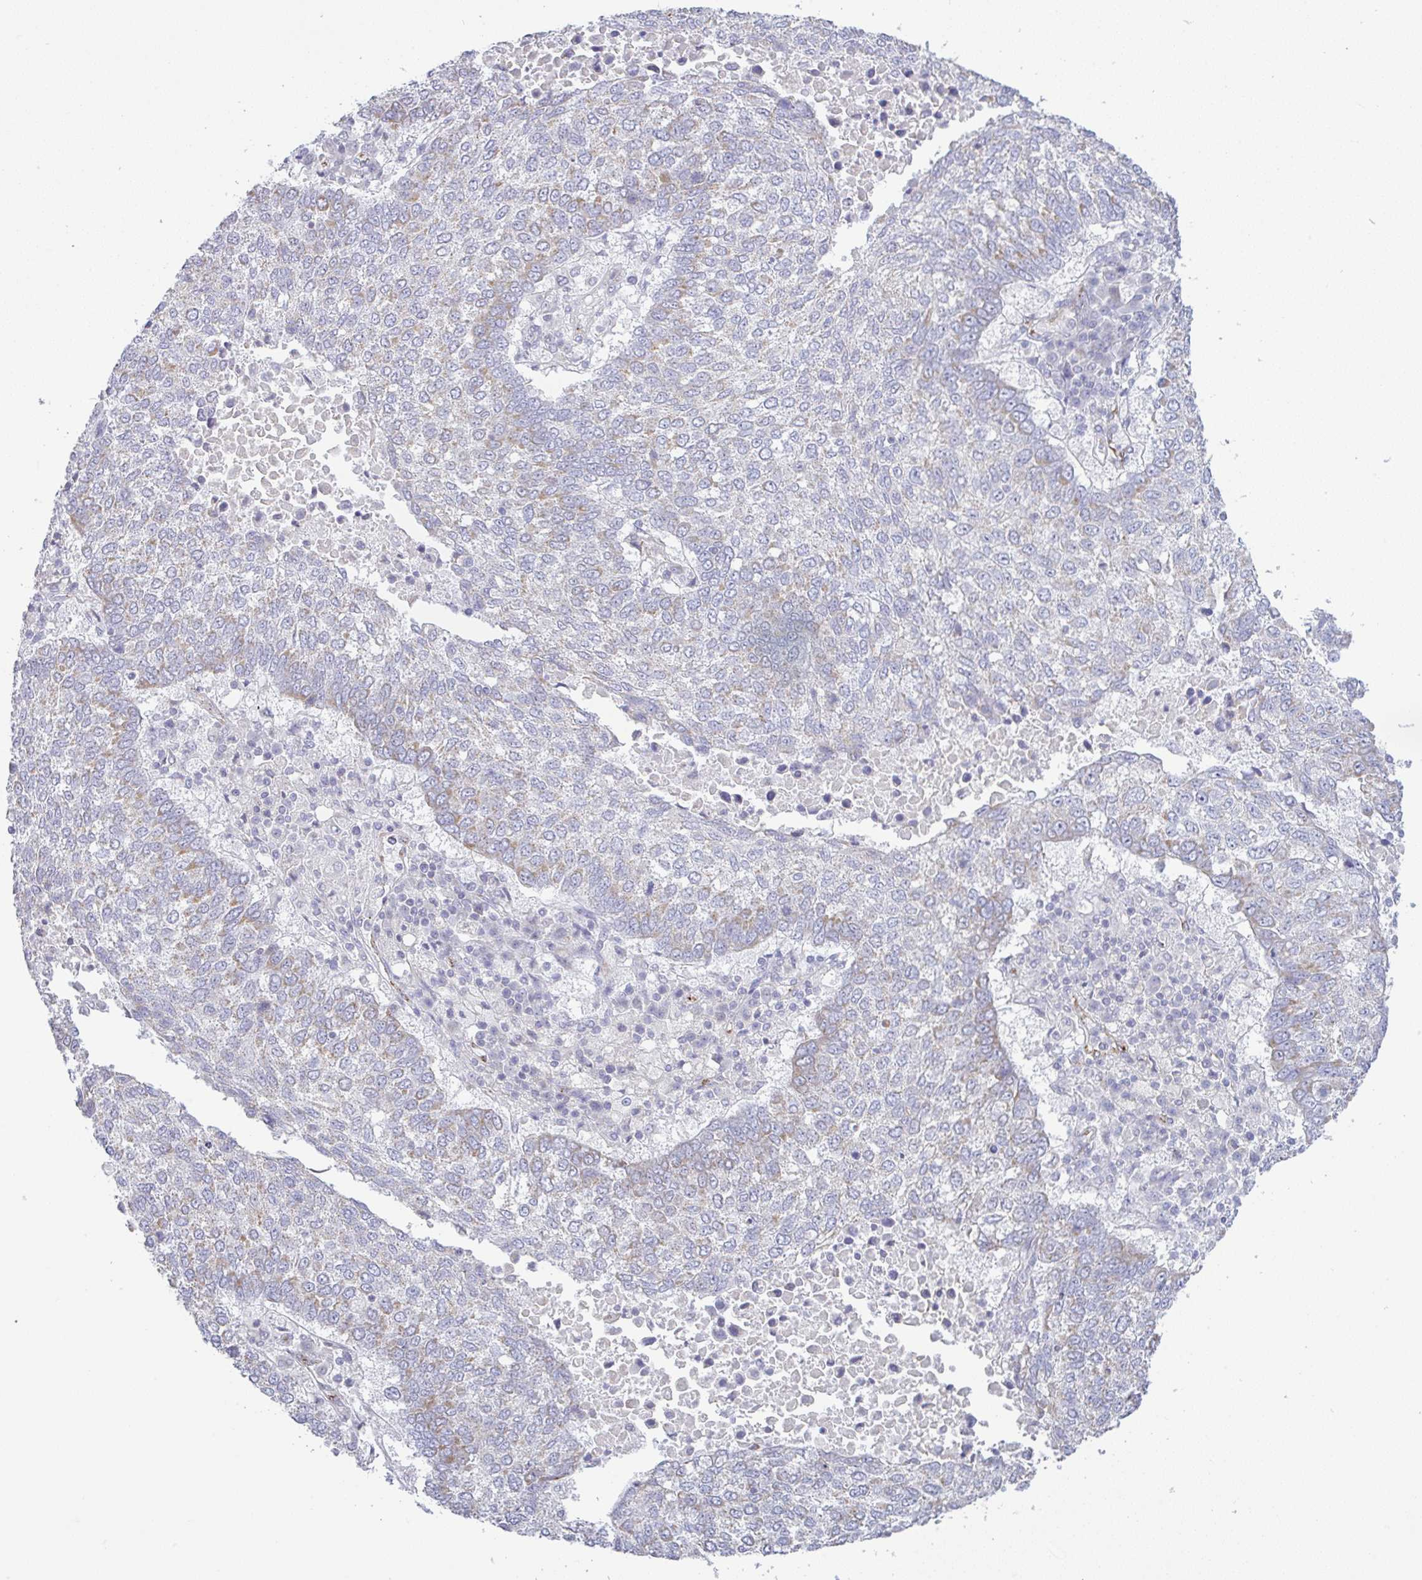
{"staining": {"intensity": "weak", "quantity": "<25%", "location": "cytoplasmic/membranous"}, "tissue": "lung cancer", "cell_type": "Tumor cells", "image_type": "cancer", "snomed": [{"axis": "morphology", "description": "Squamous cell carcinoma, NOS"}, {"axis": "topography", "description": "Lung"}], "caption": "Squamous cell carcinoma (lung) stained for a protein using immunohistochemistry (IHC) shows no positivity tumor cells.", "gene": "PLCD4", "patient": {"sex": "male", "age": 73}}